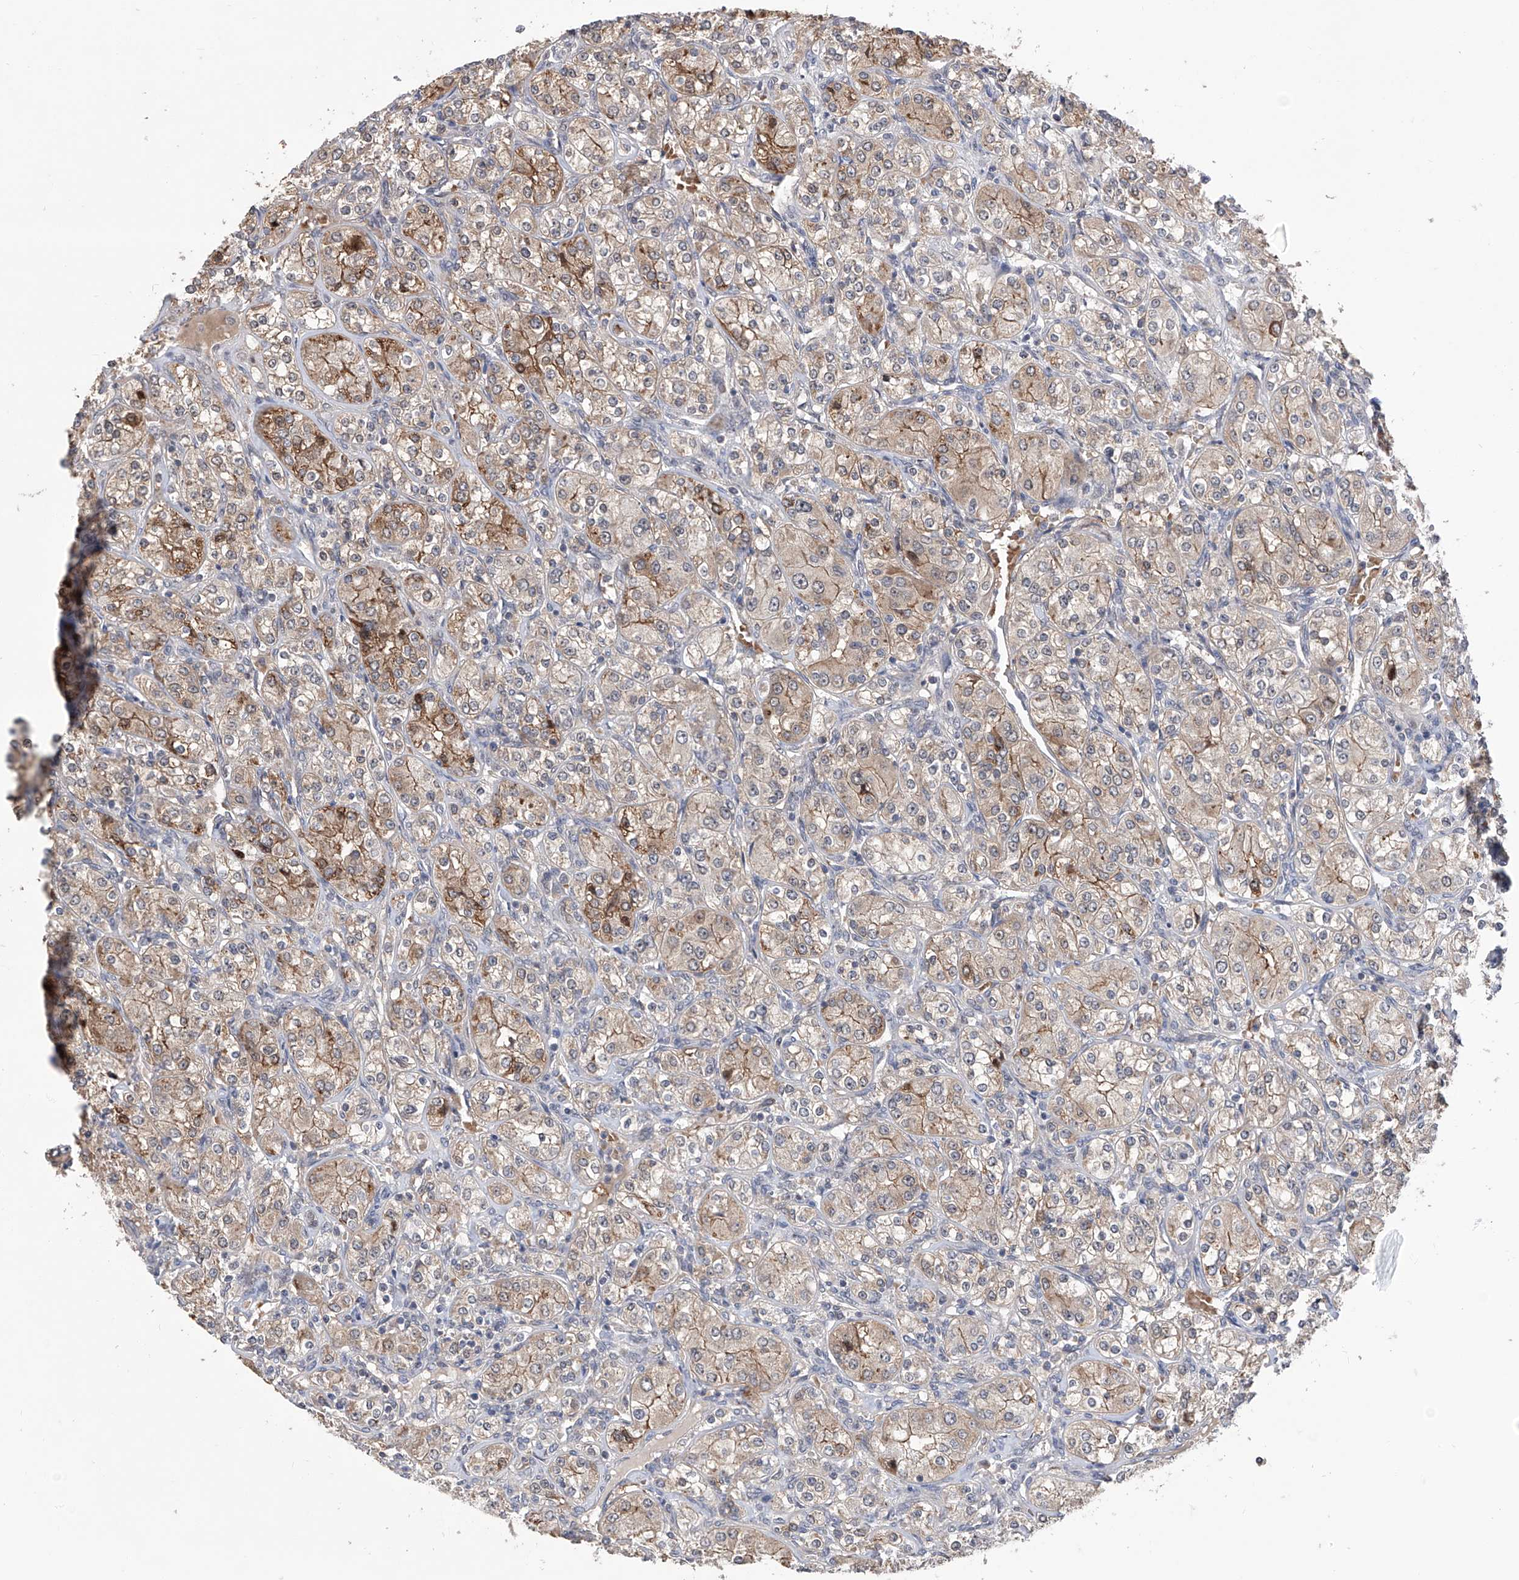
{"staining": {"intensity": "moderate", "quantity": "<25%", "location": "cytoplasmic/membranous"}, "tissue": "renal cancer", "cell_type": "Tumor cells", "image_type": "cancer", "snomed": [{"axis": "morphology", "description": "Adenocarcinoma, NOS"}, {"axis": "topography", "description": "Kidney"}], "caption": "Immunohistochemistry (IHC) staining of adenocarcinoma (renal), which displays low levels of moderate cytoplasmic/membranous expression in about <25% of tumor cells indicating moderate cytoplasmic/membranous protein positivity. The staining was performed using DAB (brown) for protein detection and nuclei were counterstained in hematoxylin (blue).", "gene": "LYSMD4", "patient": {"sex": "male", "age": 77}}